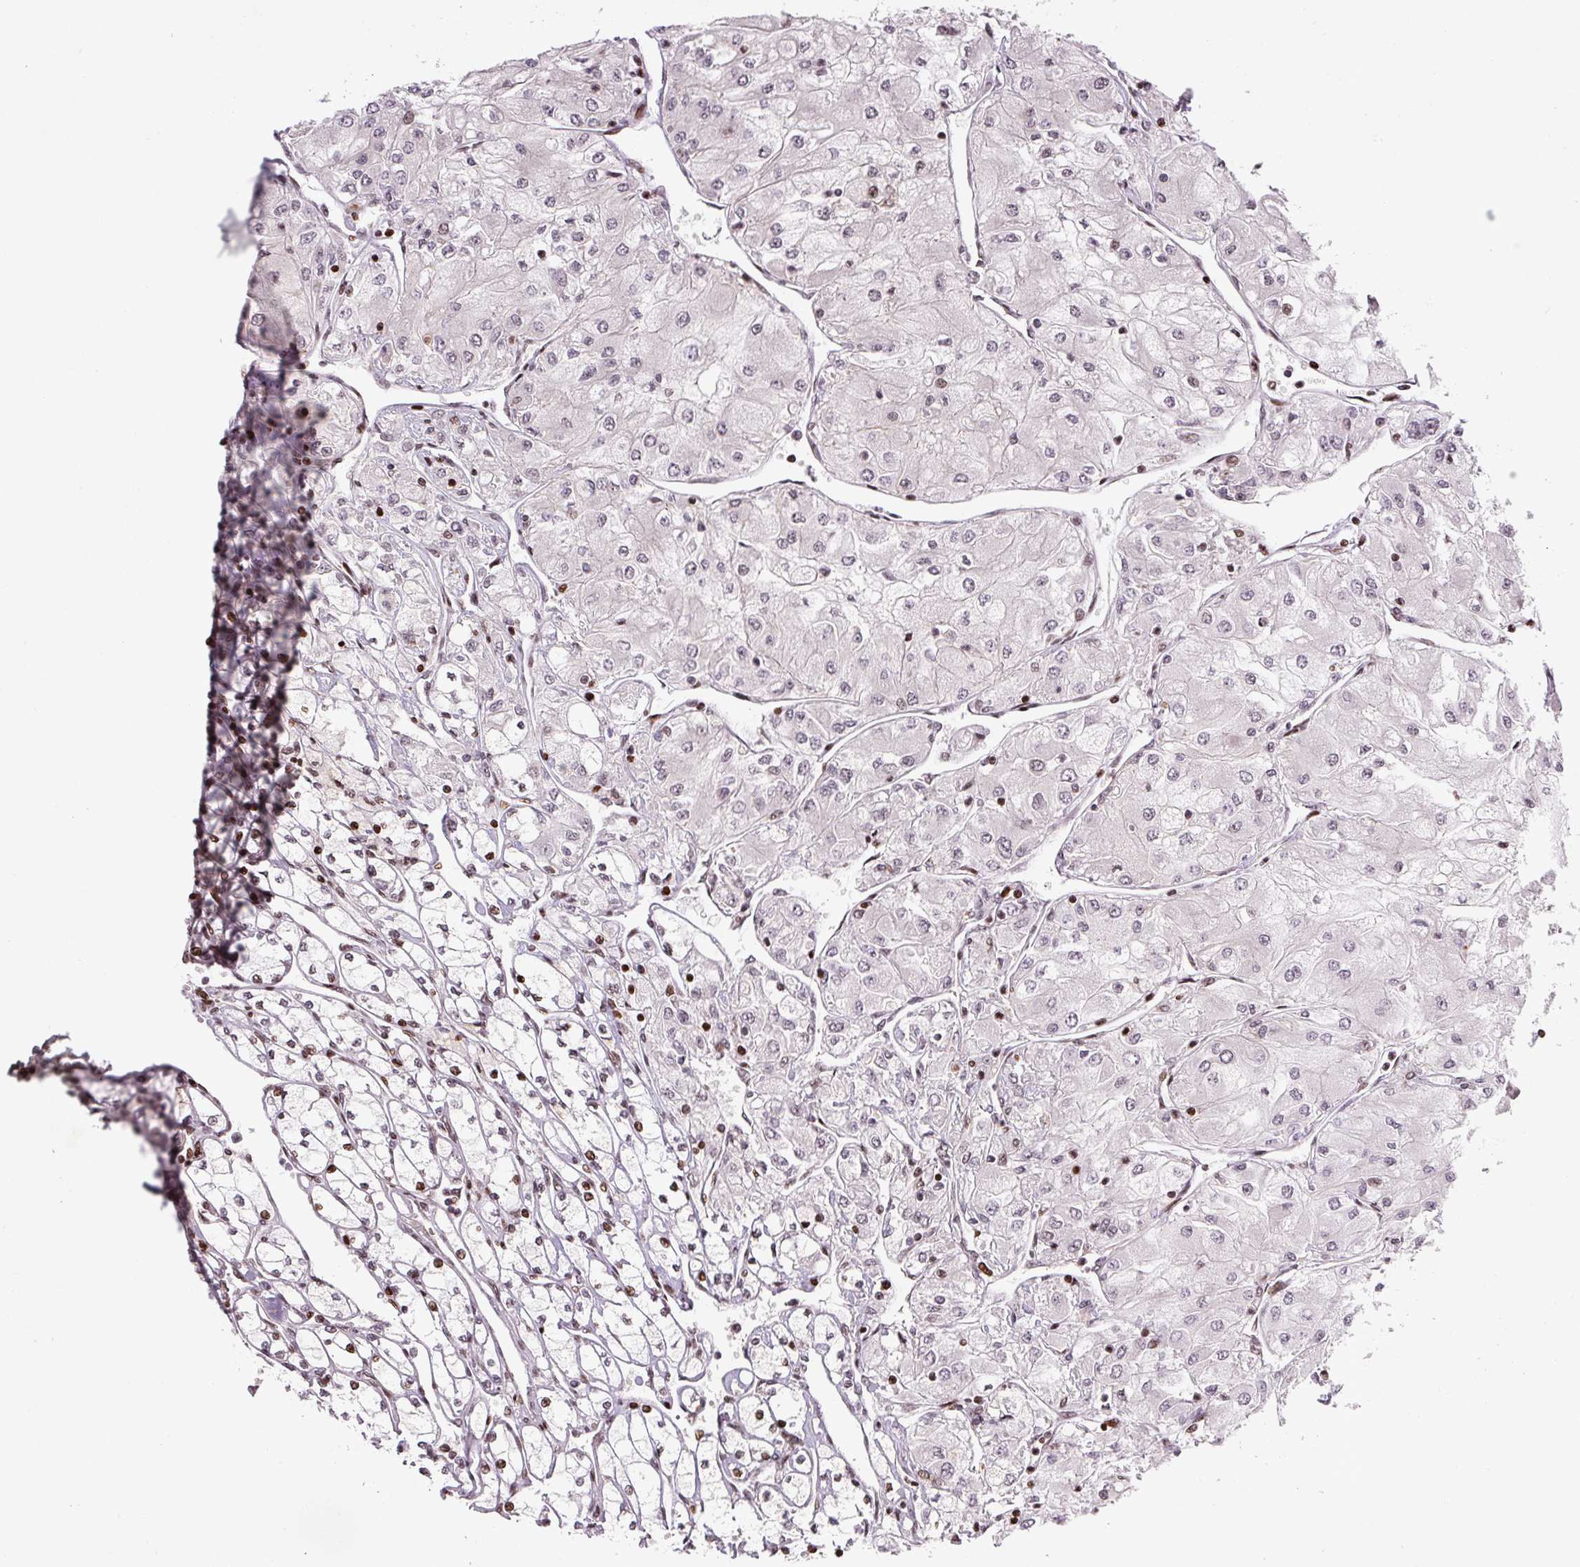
{"staining": {"intensity": "negative", "quantity": "none", "location": "none"}, "tissue": "renal cancer", "cell_type": "Tumor cells", "image_type": "cancer", "snomed": [{"axis": "morphology", "description": "Adenocarcinoma, NOS"}, {"axis": "topography", "description": "Kidney"}], "caption": "Renal cancer was stained to show a protein in brown. There is no significant positivity in tumor cells. The staining is performed using DAB brown chromogen with nuclei counter-stained in using hematoxylin.", "gene": "PYDC2", "patient": {"sex": "male", "age": 80}}